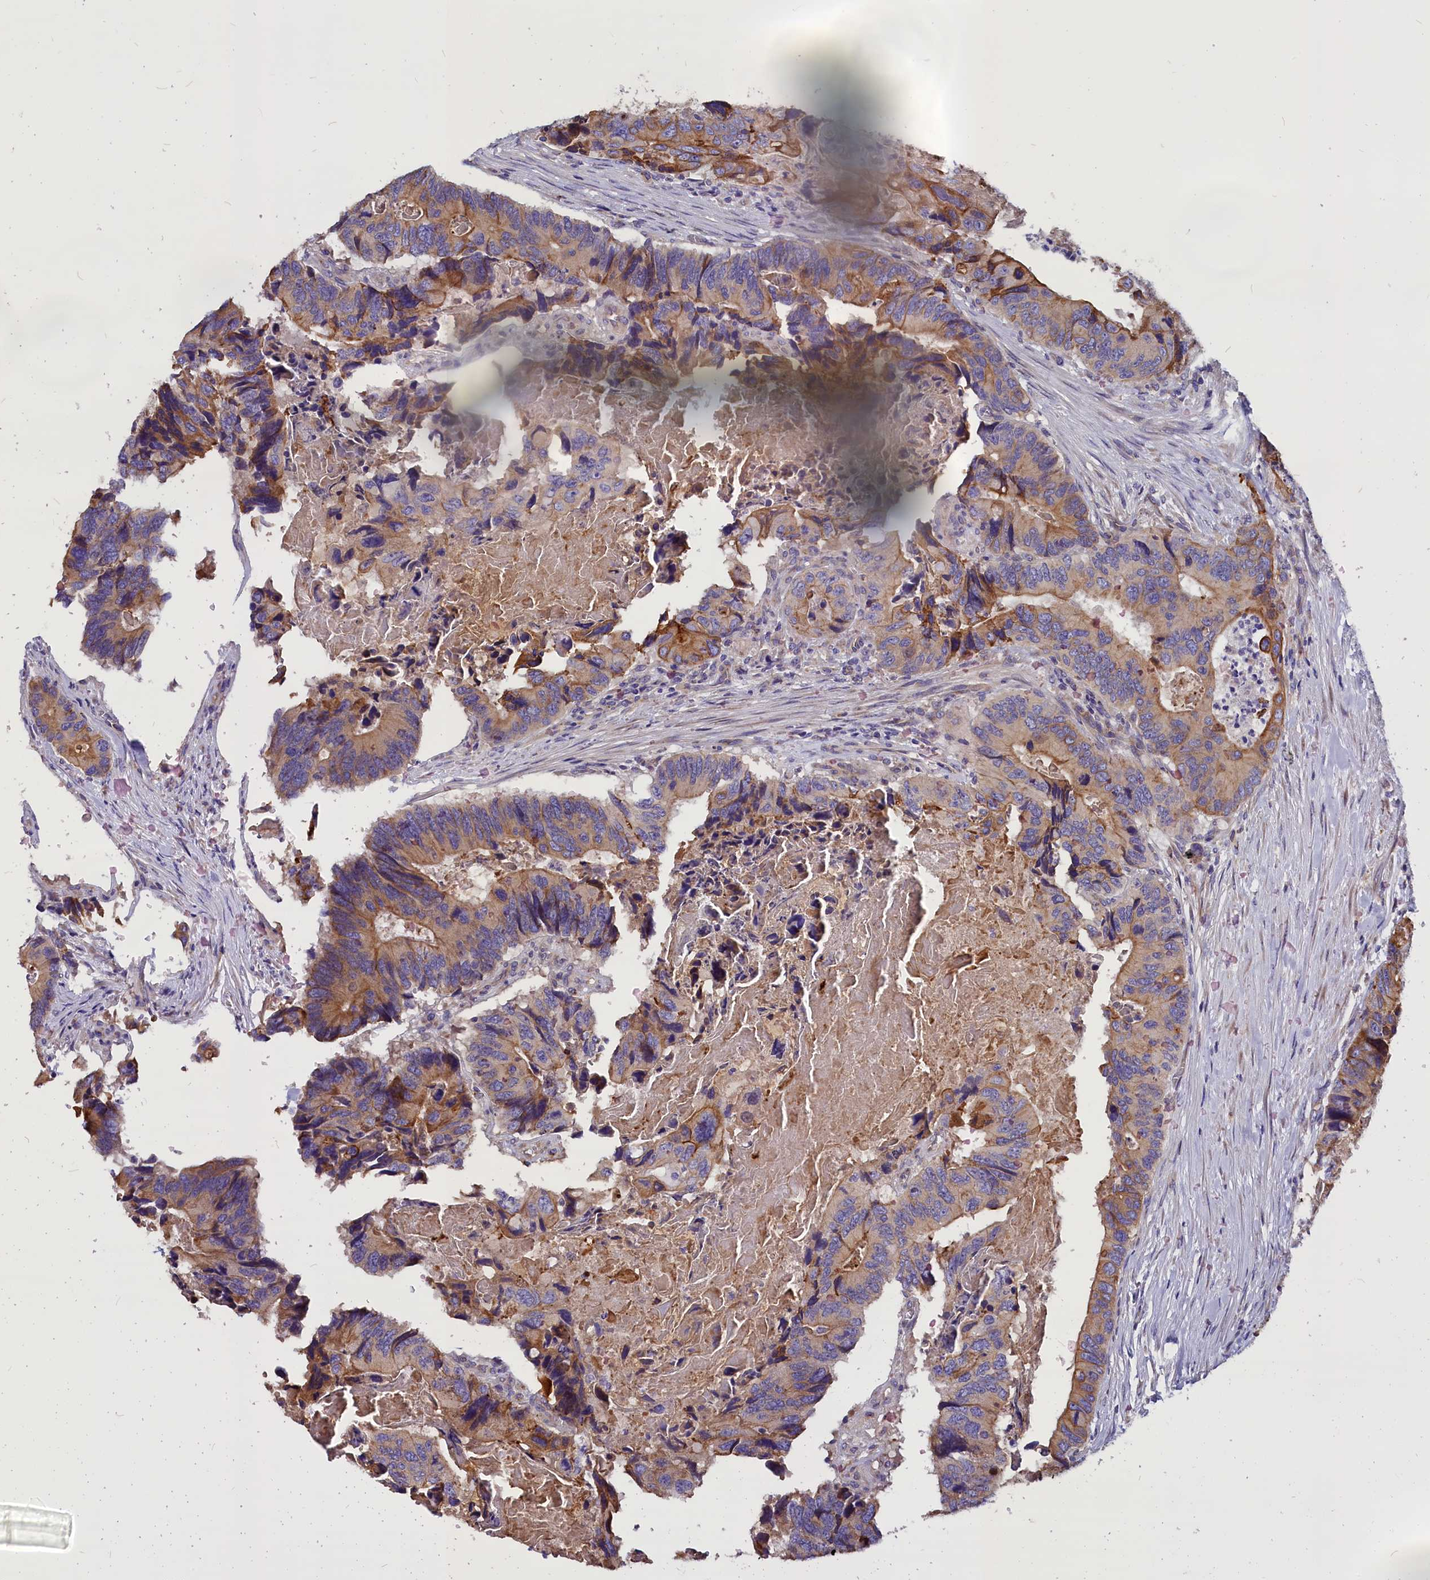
{"staining": {"intensity": "moderate", "quantity": ">75%", "location": "cytoplasmic/membranous"}, "tissue": "colorectal cancer", "cell_type": "Tumor cells", "image_type": "cancer", "snomed": [{"axis": "morphology", "description": "Adenocarcinoma, NOS"}, {"axis": "topography", "description": "Colon"}], "caption": "A medium amount of moderate cytoplasmic/membranous staining is seen in approximately >75% of tumor cells in adenocarcinoma (colorectal) tissue.", "gene": "CEP170", "patient": {"sex": "male", "age": 84}}